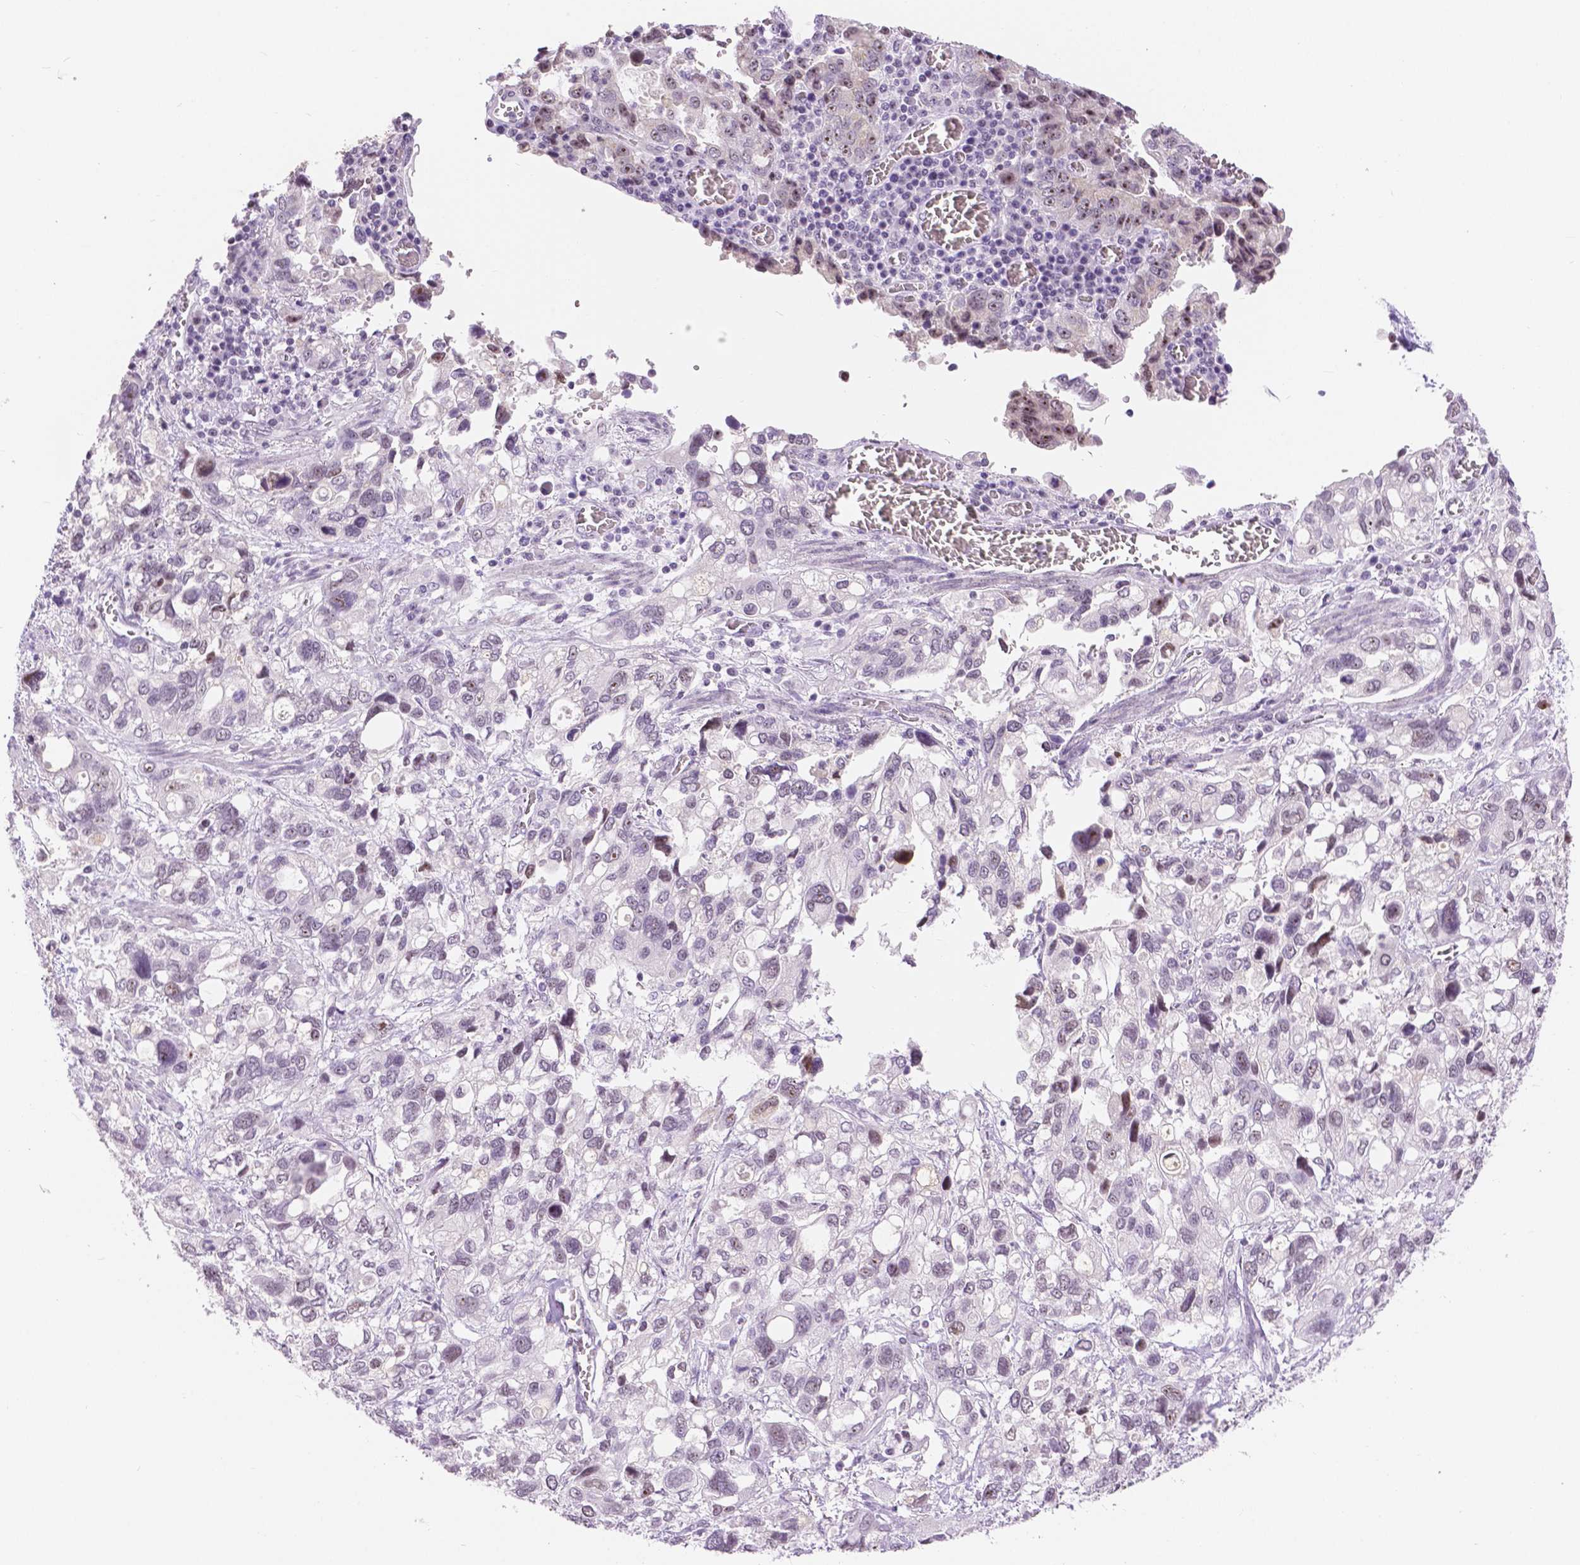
{"staining": {"intensity": "weak", "quantity": "25%-75%", "location": "nuclear"}, "tissue": "stomach cancer", "cell_type": "Tumor cells", "image_type": "cancer", "snomed": [{"axis": "morphology", "description": "Adenocarcinoma, NOS"}, {"axis": "topography", "description": "Stomach, upper"}], "caption": "Immunohistochemistry photomicrograph of adenocarcinoma (stomach) stained for a protein (brown), which shows low levels of weak nuclear positivity in approximately 25%-75% of tumor cells.", "gene": "NHP2", "patient": {"sex": "female", "age": 81}}